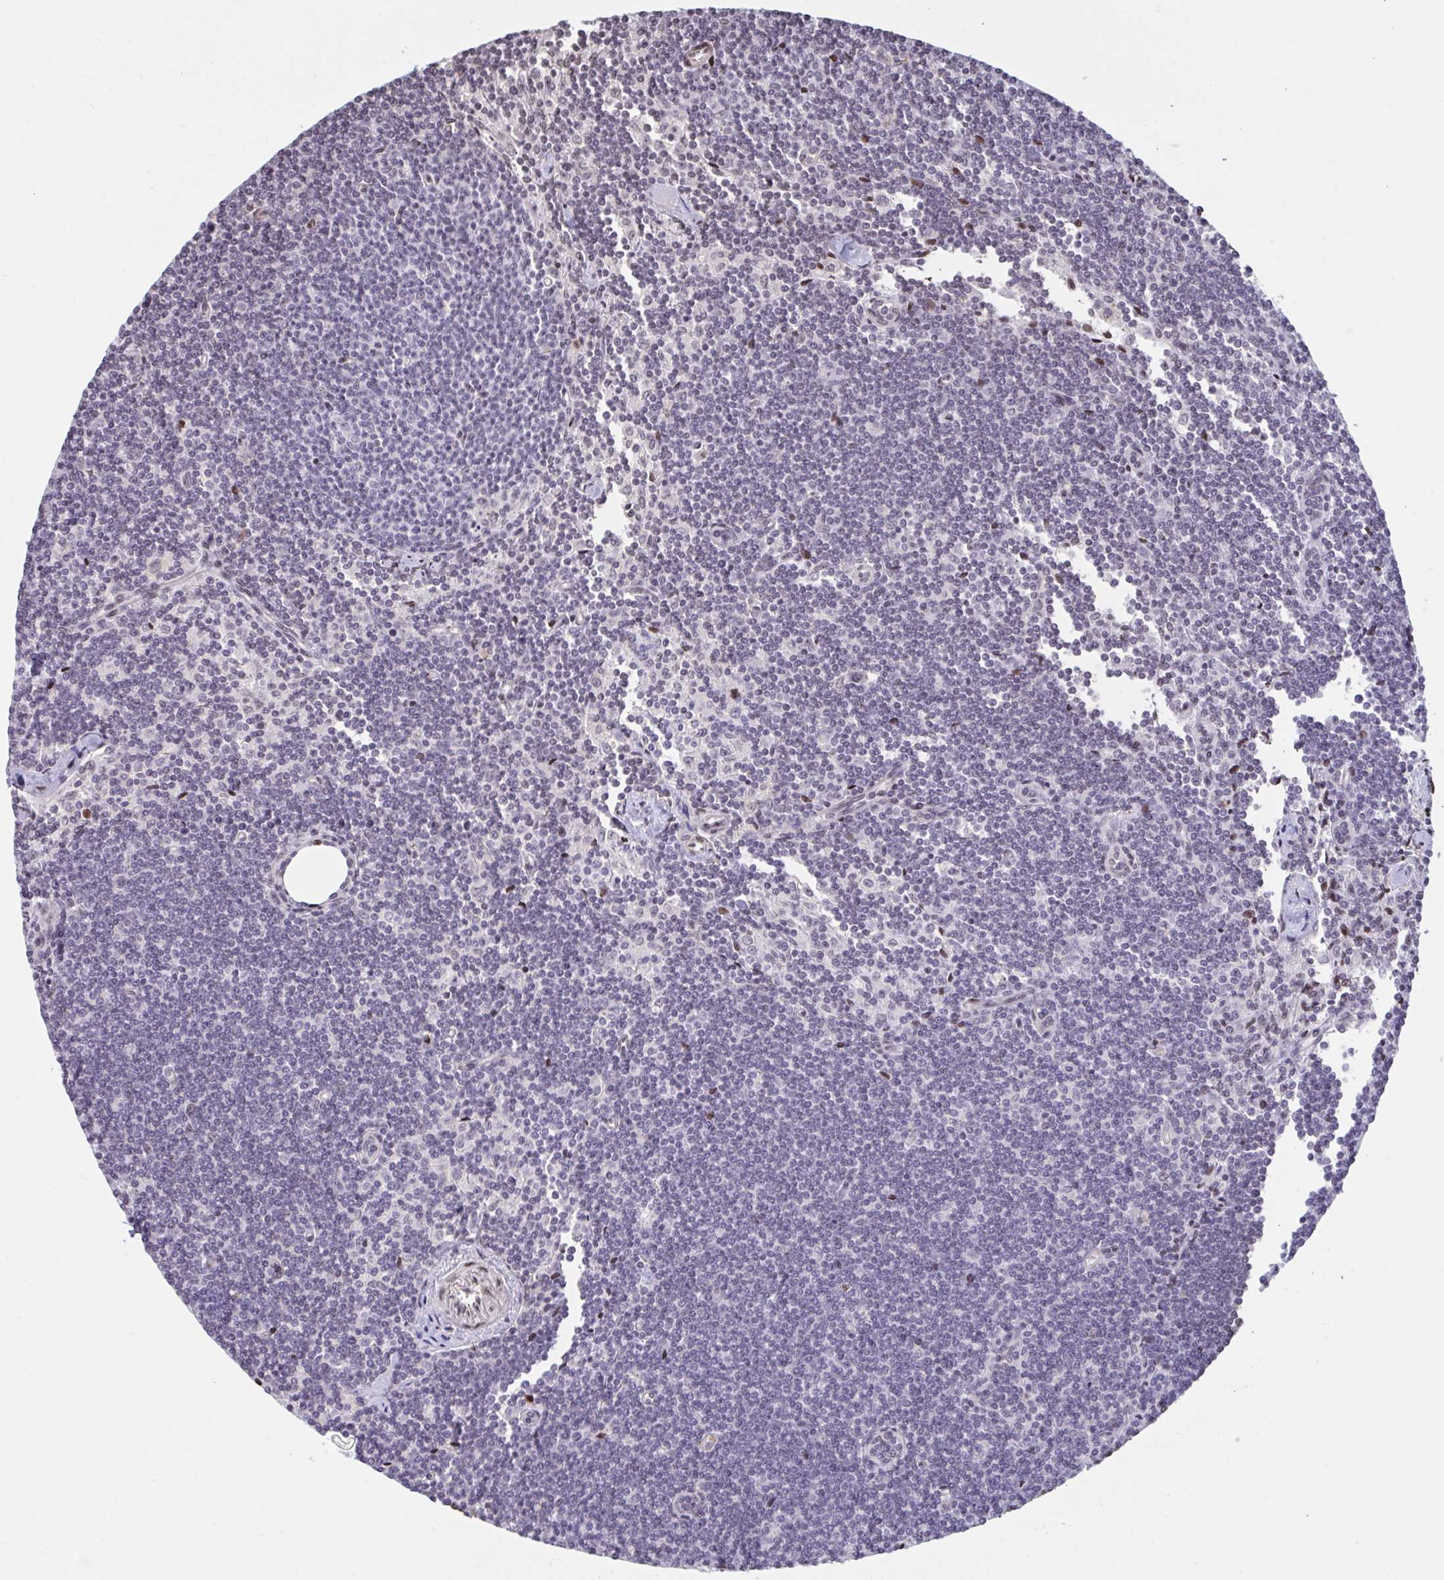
{"staining": {"intensity": "negative", "quantity": "none", "location": "none"}, "tissue": "lymphoma", "cell_type": "Tumor cells", "image_type": "cancer", "snomed": [{"axis": "morphology", "description": "Malignant lymphoma, non-Hodgkin's type, Low grade"}, {"axis": "topography", "description": "Lymph node"}], "caption": "Human lymphoma stained for a protein using IHC demonstrates no staining in tumor cells.", "gene": "PELI2", "patient": {"sex": "female", "age": 73}}